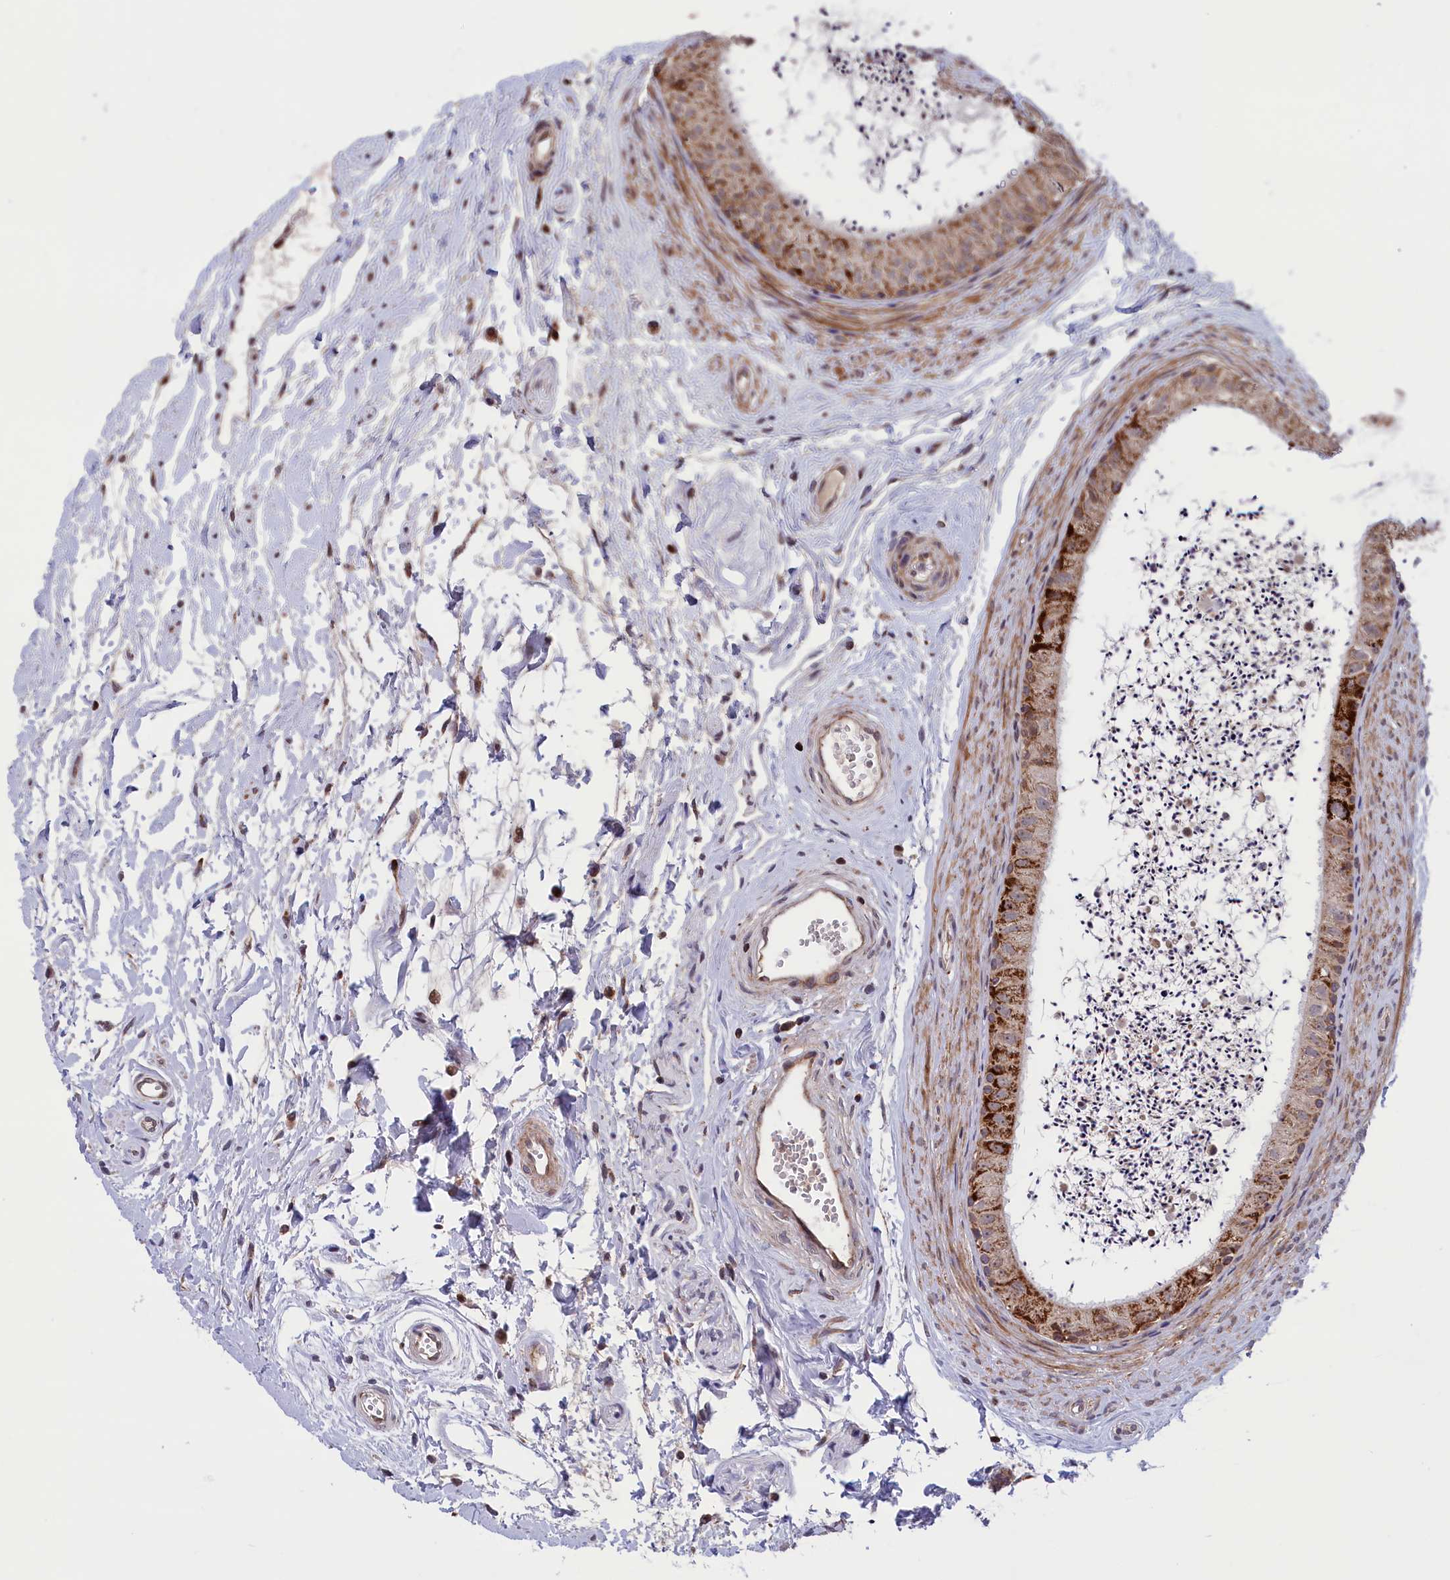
{"staining": {"intensity": "strong", "quantity": "<25%", "location": "cytoplasmic/membranous"}, "tissue": "epididymis", "cell_type": "Glandular cells", "image_type": "normal", "snomed": [{"axis": "morphology", "description": "Normal tissue, NOS"}, {"axis": "topography", "description": "Epididymis"}], "caption": "Protein expression analysis of unremarkable epididymis shows strong cytoplasmic/membranous staining in approximately <25% of glandular cells.", "gene": "TIMM44", "patient": {"sex": "male", "age": 56}}